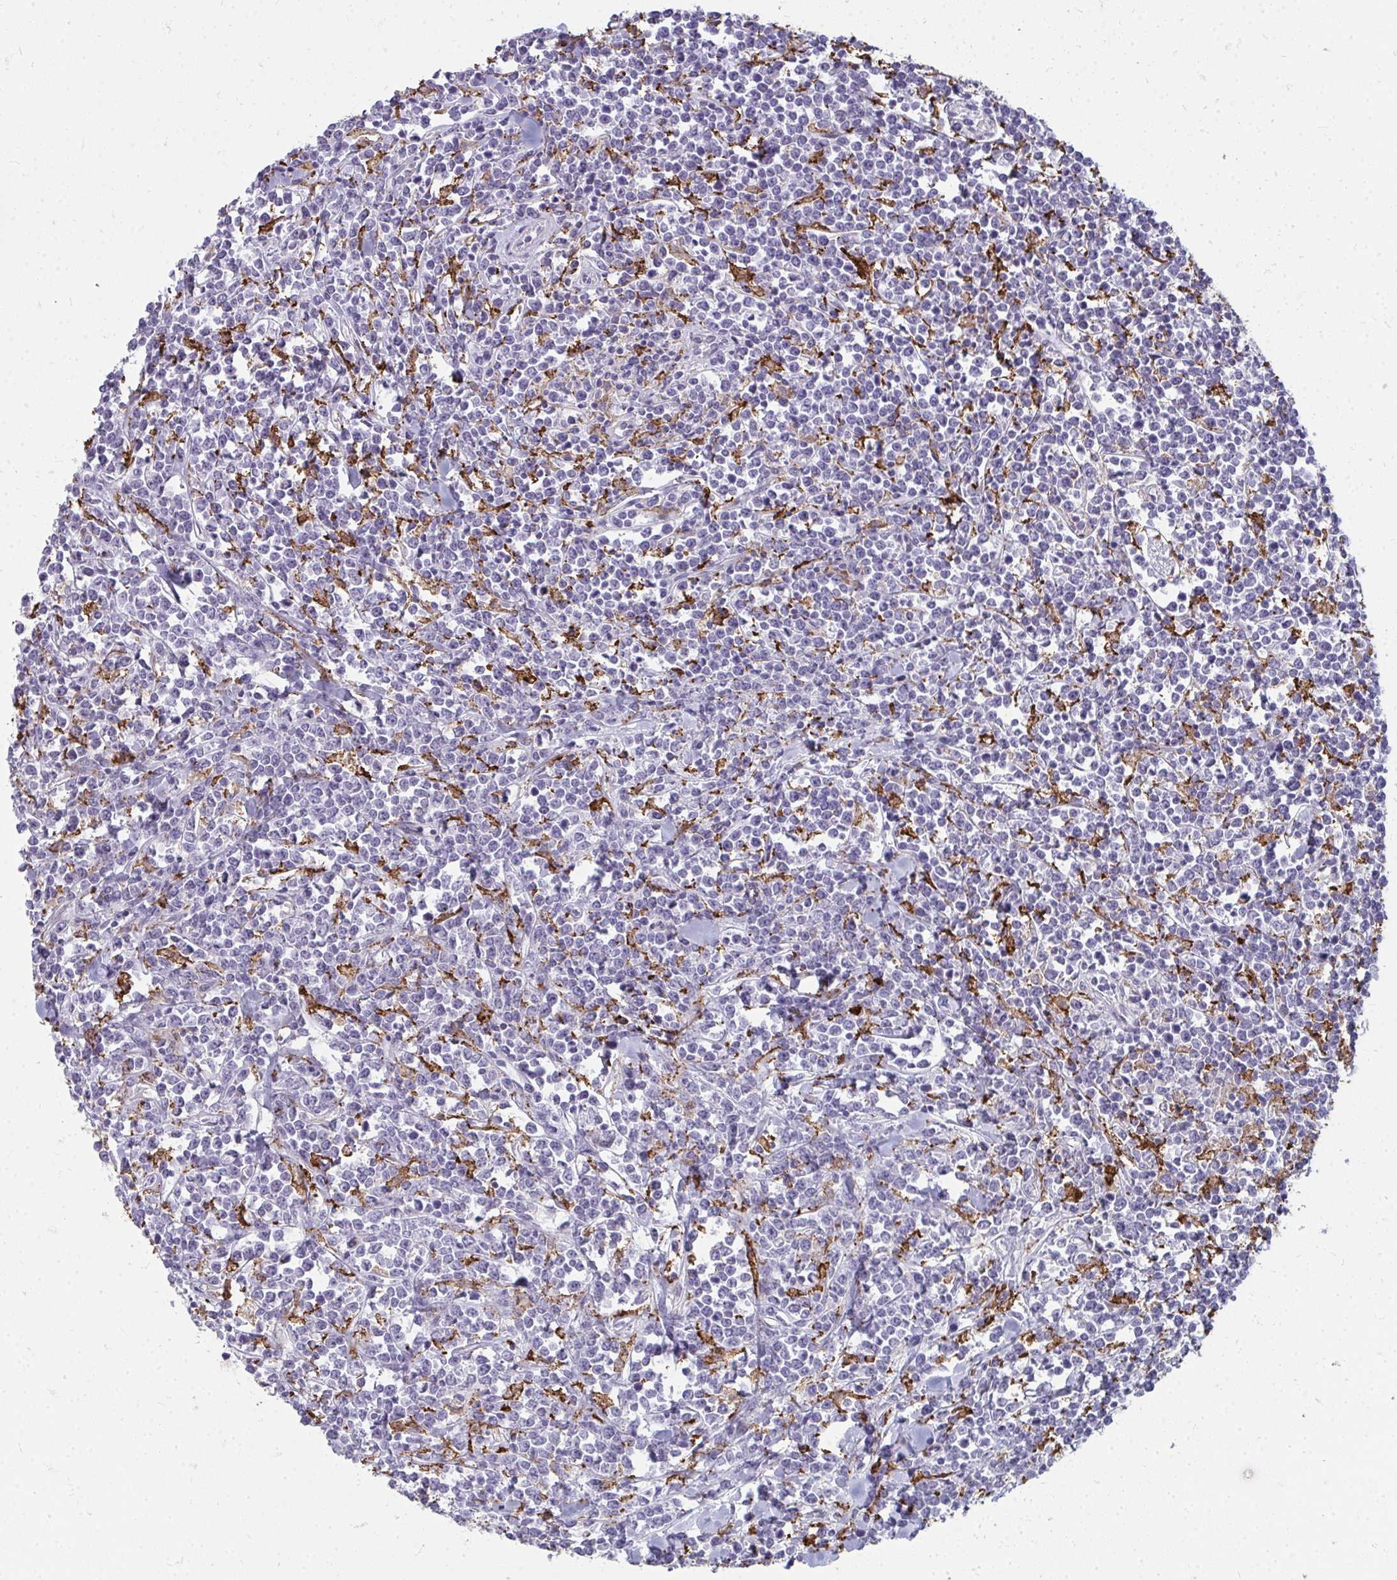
{"staining": {"intensity": "negative", "quantity": "none", "location": "none"}, "tissue": "lymphoma", "cell_type": "Tumor cells", "image_type": "cancer", "snomed": [{"axis": "morphology", "description": "Malignant lymphoma, non-Hodgkin's type, High grade"}, {"axis": "topography", "description": "Small intestine"}, {"axis": "topography", "description": "Colon"}], "caption": "Micrograph shows no protein expression in tumor cells of malignant lymphoma, non-Hodgkin's type (high-grade) tissue. (DAB (3,3'-diaminobenzidine) immunohistochemistry with hematoxylin counter stain).", "gene": "CD163", "patient": {"sex": "male", "age": 8}}